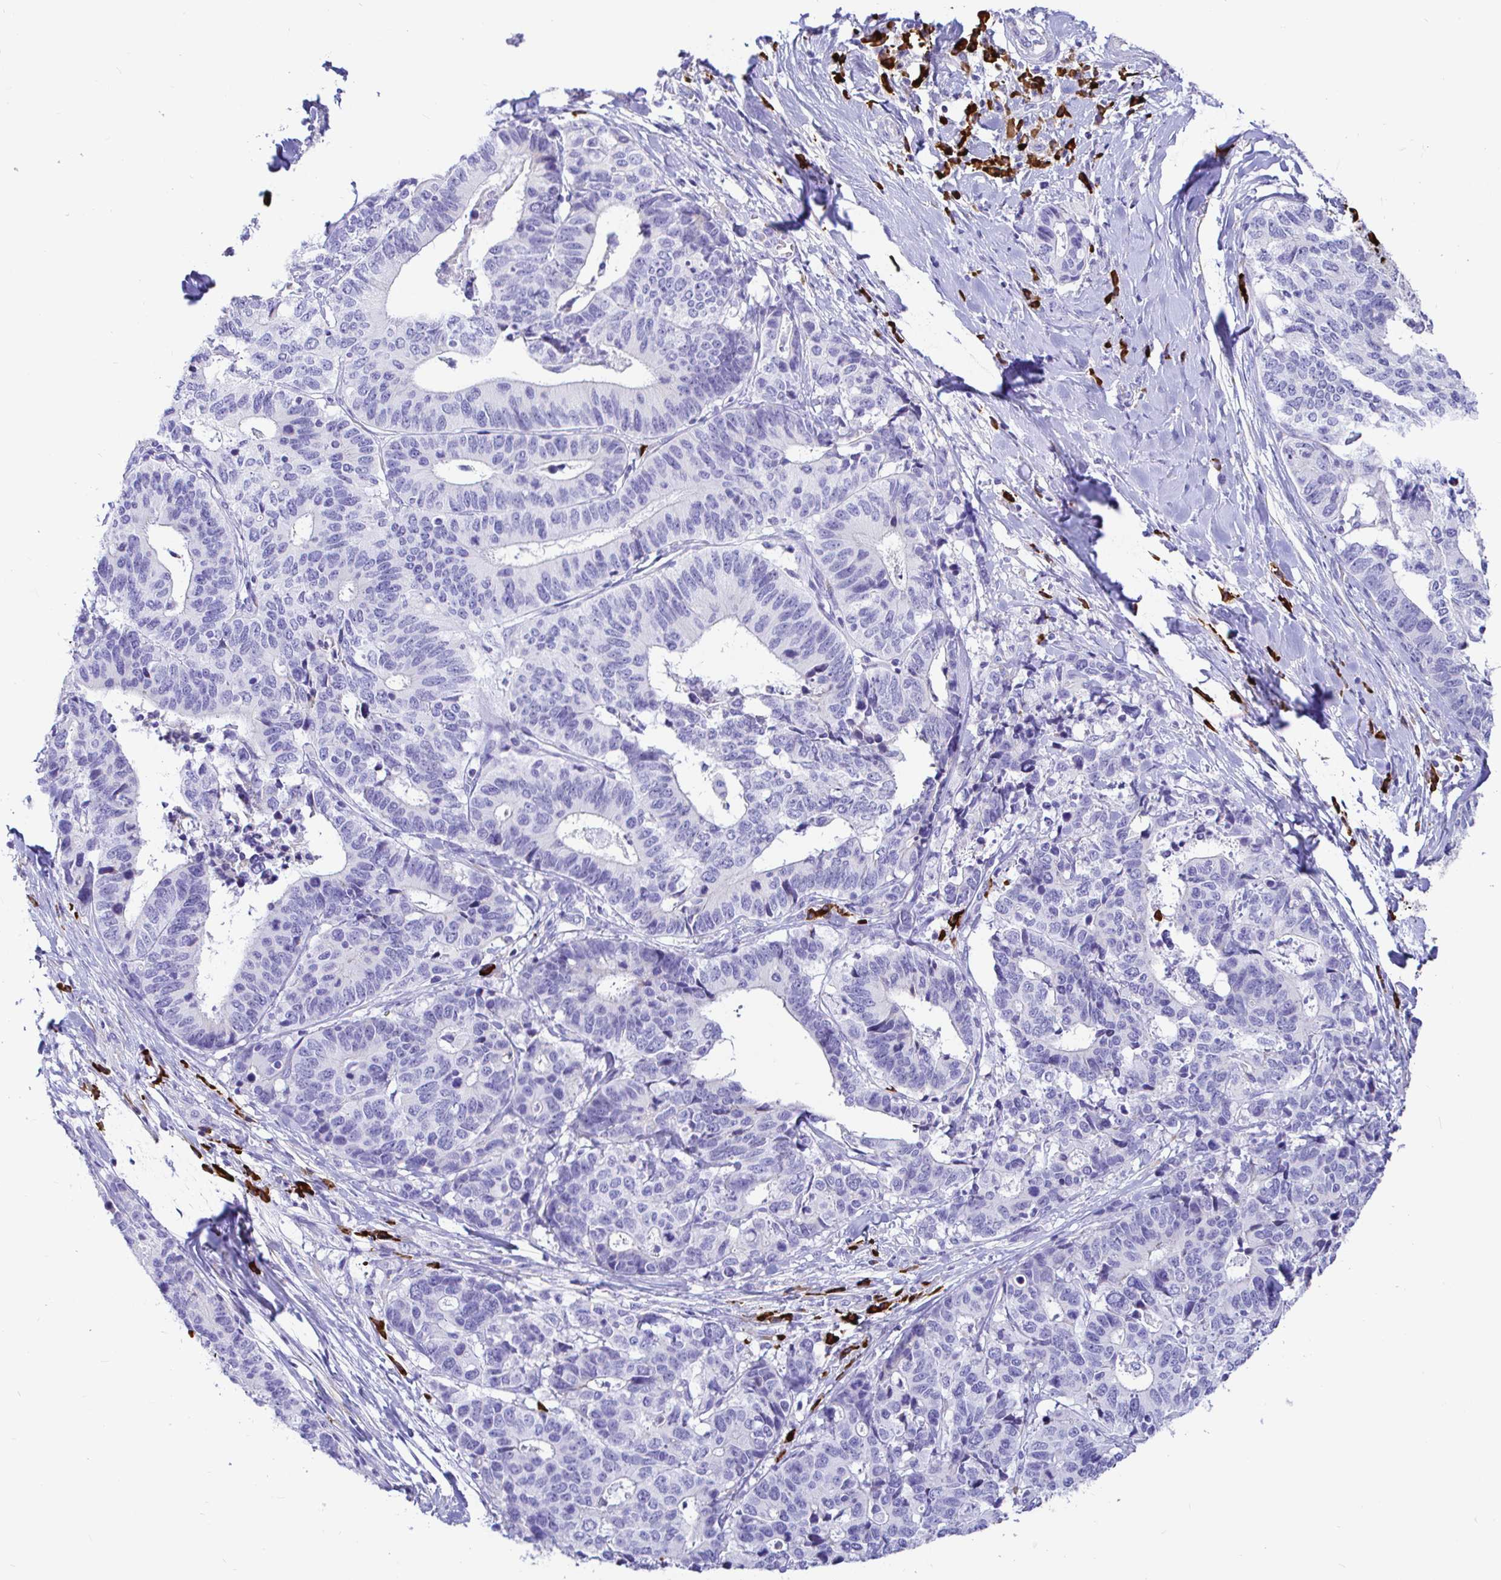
{"staining": {"intensity": "negative", "quantity": "none", "location": "none"}, "tissue": "stomach cancer", "cell_type": "Tumor cells", "image_type": "cancer", "snomed": [{"axis": "morphology", "description": "Adenocarcinoma, NOS"}, {"axis": "topography", "description": "Stomach, upper"}], "caption": "This image is of stomach cancer stained with IHC to label a protein in brown with the nuclei are counter-stained blue. There is no positivity in tumor cells.", "gene": "CCDC62", "patient": {"sex": "female", "age": 67}}